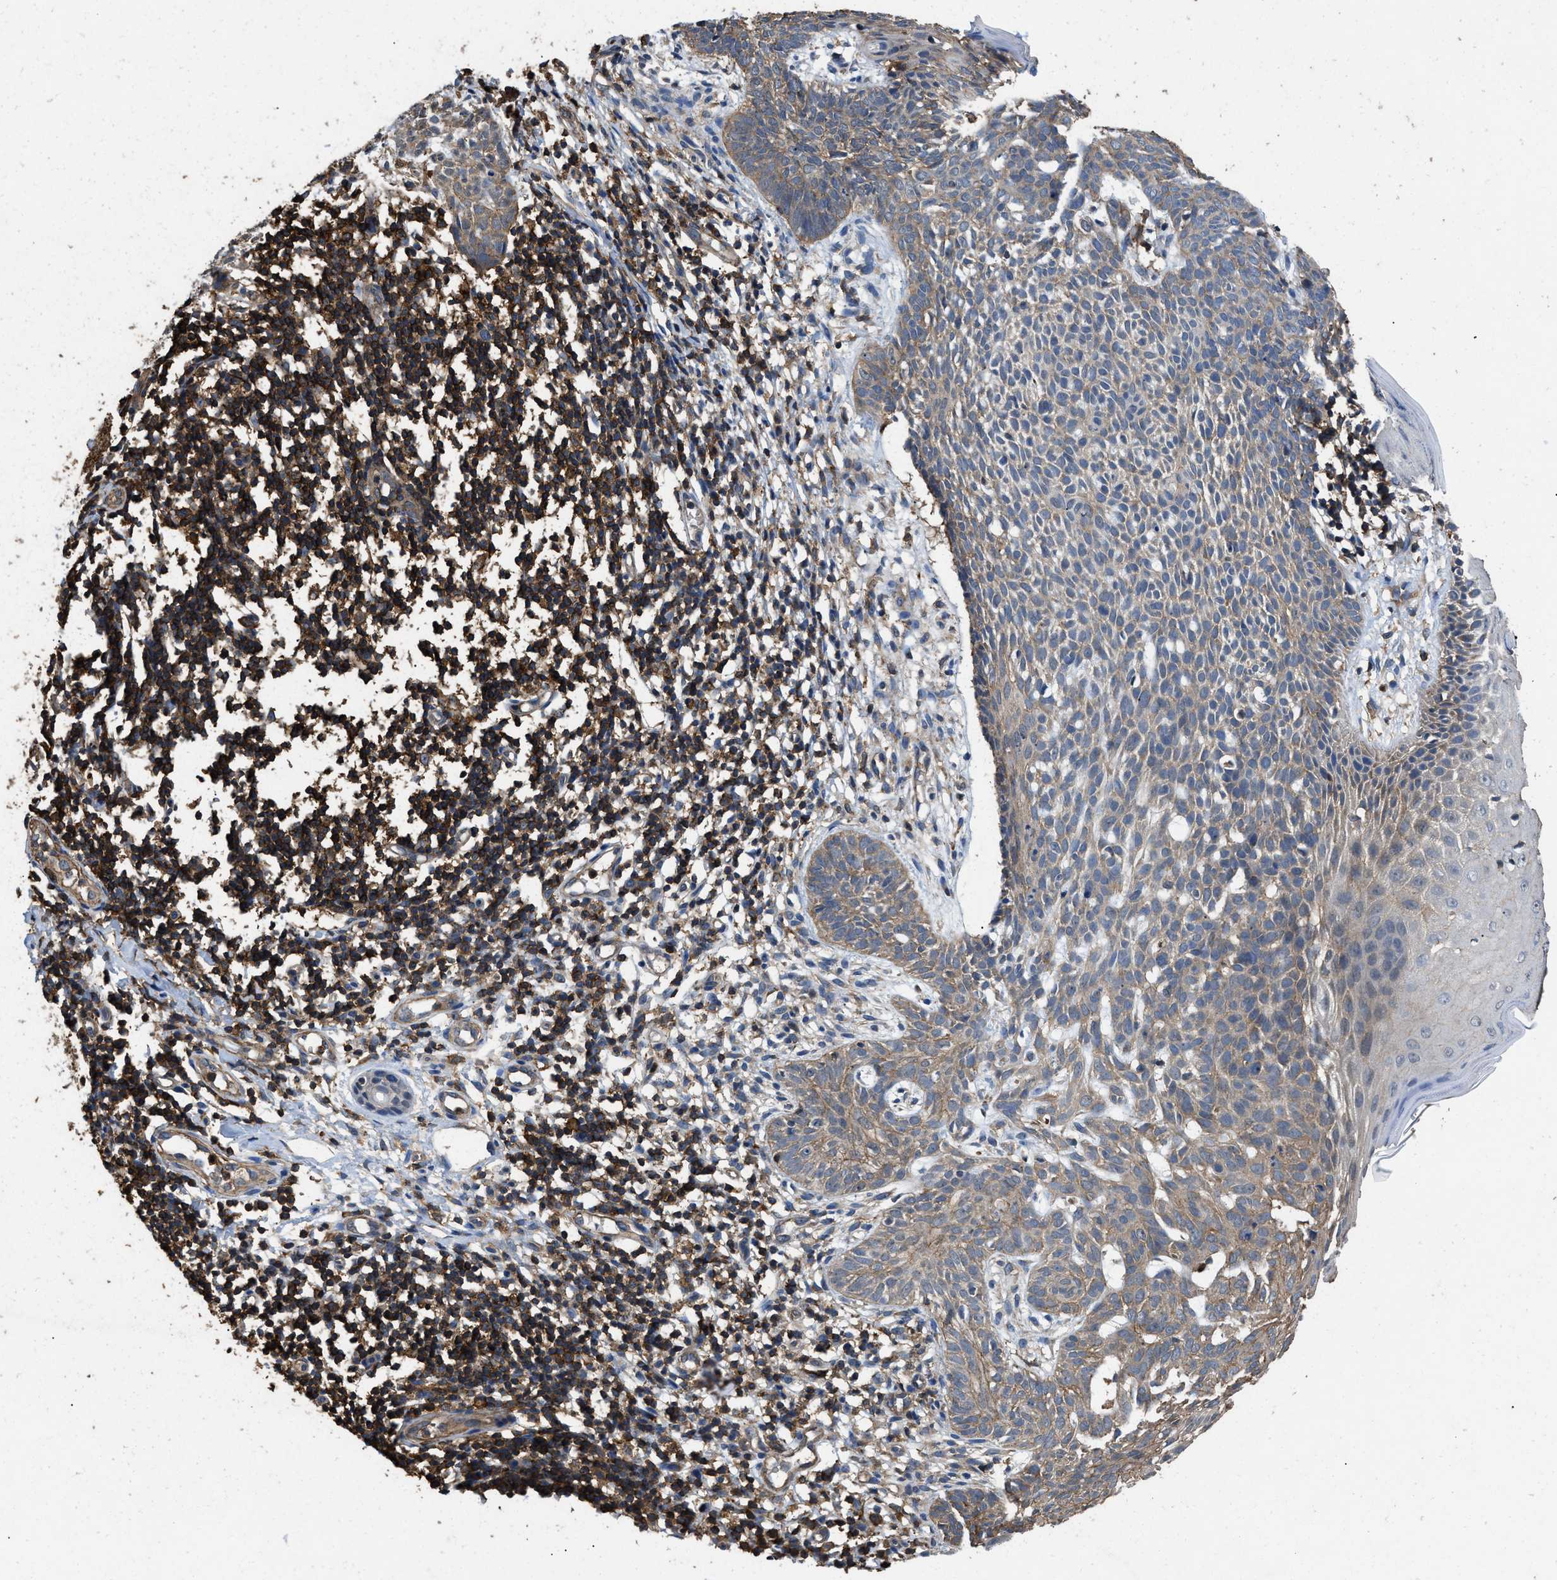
{"staining": {"intensity": "weak", "quantity": "25%-75%", "location": "cytoplasmic/membranous"}, "tissue": "skin cancer", "cell_type": "Tumor cells", "image_type": "cancer", "snomed": [{"axis": "morphology", "description": "Basal cell carcinoma"}, {"axis": "topography", "description": "Skin"}], "caption": "DAB immunohistochemical staining of human basal cell carcinoma (skin) reveals weak cytoplasmic/membranous protein staining in approximately 25%-75% of tumor cells.", "gene": "LINGO2", "patient": {"sex": "male", "age": 60}}